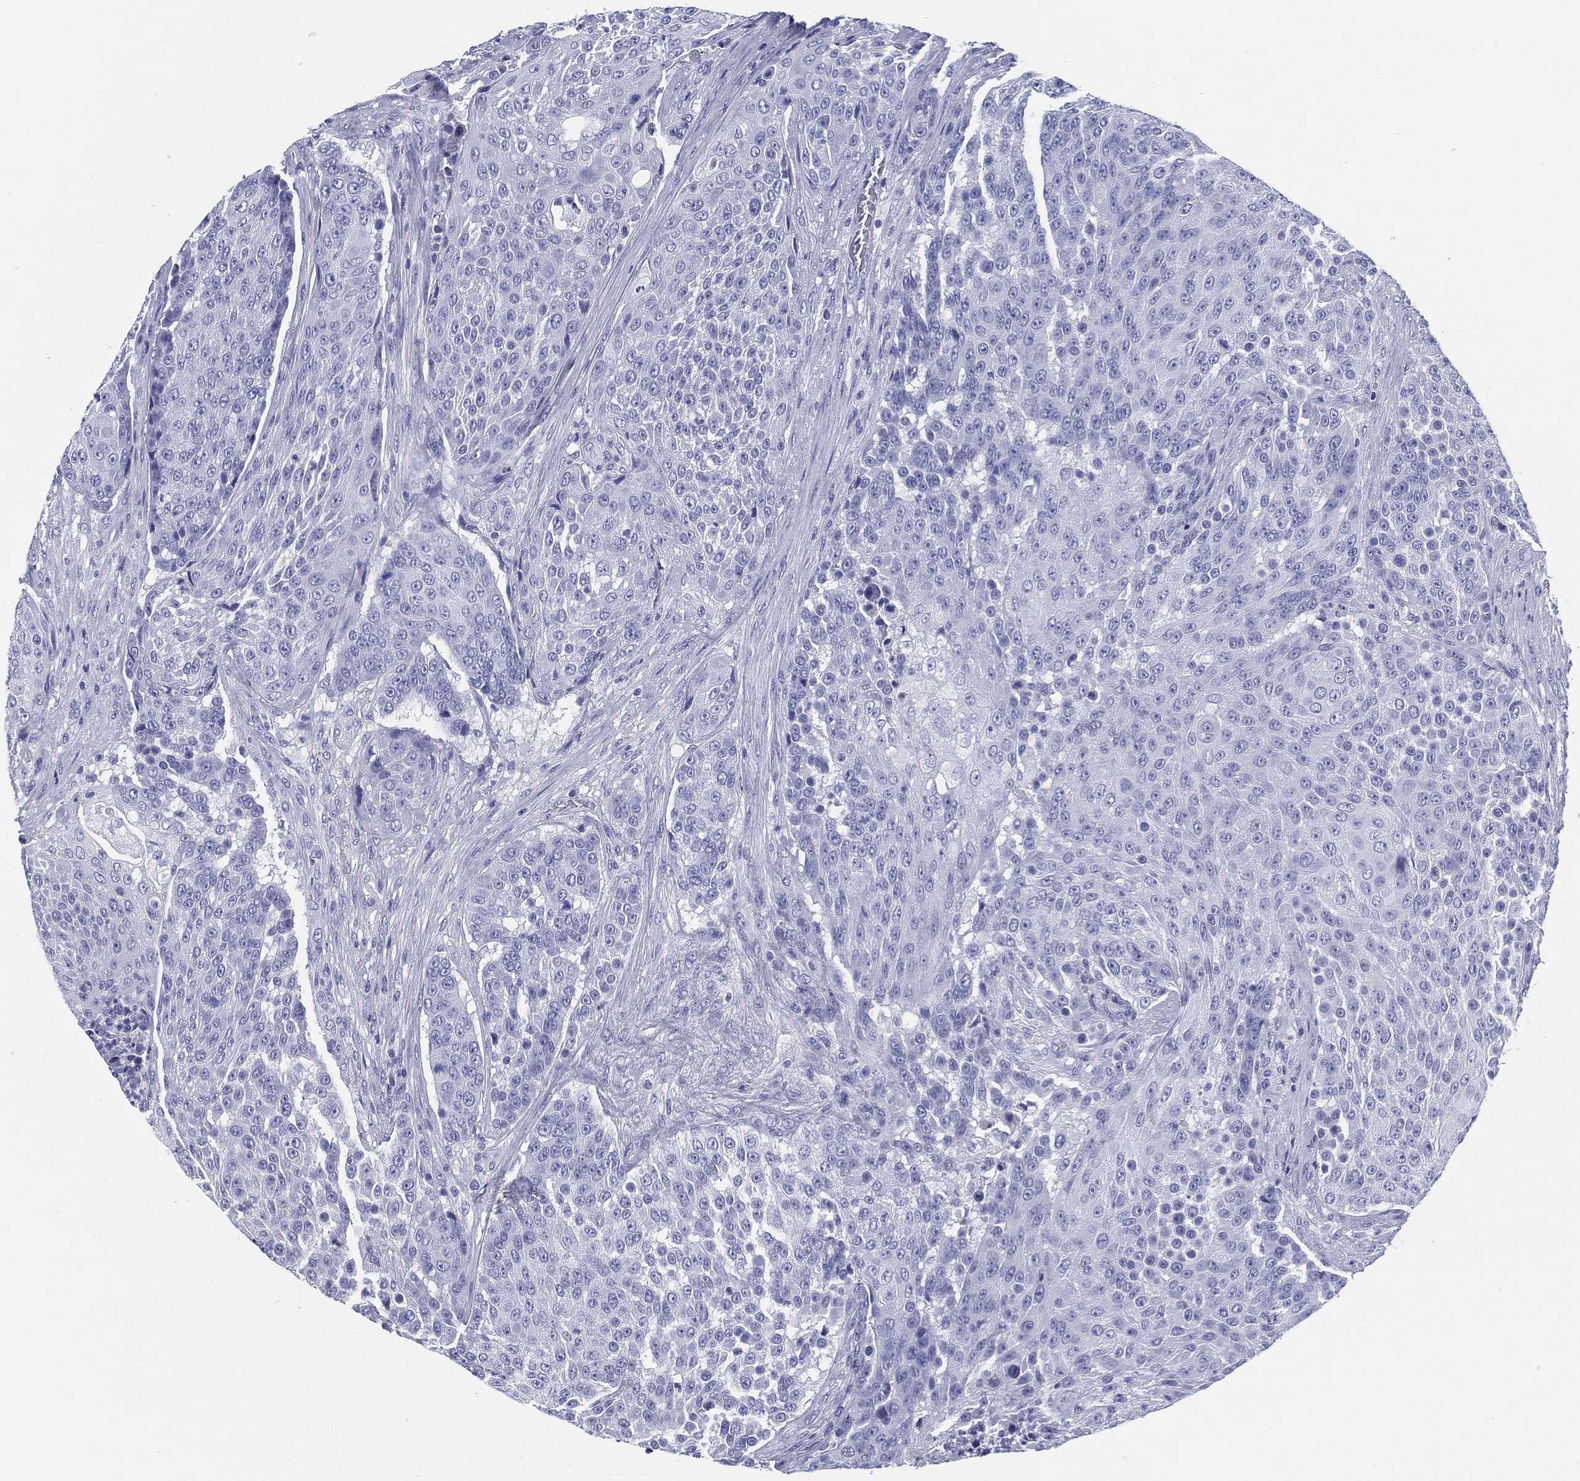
{"staining": {"intensity": "negative", "quantity": "none", "location": "none"}, "tissue": "urothelial cancer", "cell_type": "Tumor cells", "image_type": "cancer", "snomed": [{"axis": "morphology", "description": "Urothelial carcinoma, High grade"}, {"axis": "topography", "description": "Urinary bladder"}], "caption": "Tumor cells show no significant protein expression in high-grade urothelial carcinoma.", "gene": "TMEM252", "patient": {"sex": "female", "age": 63}}